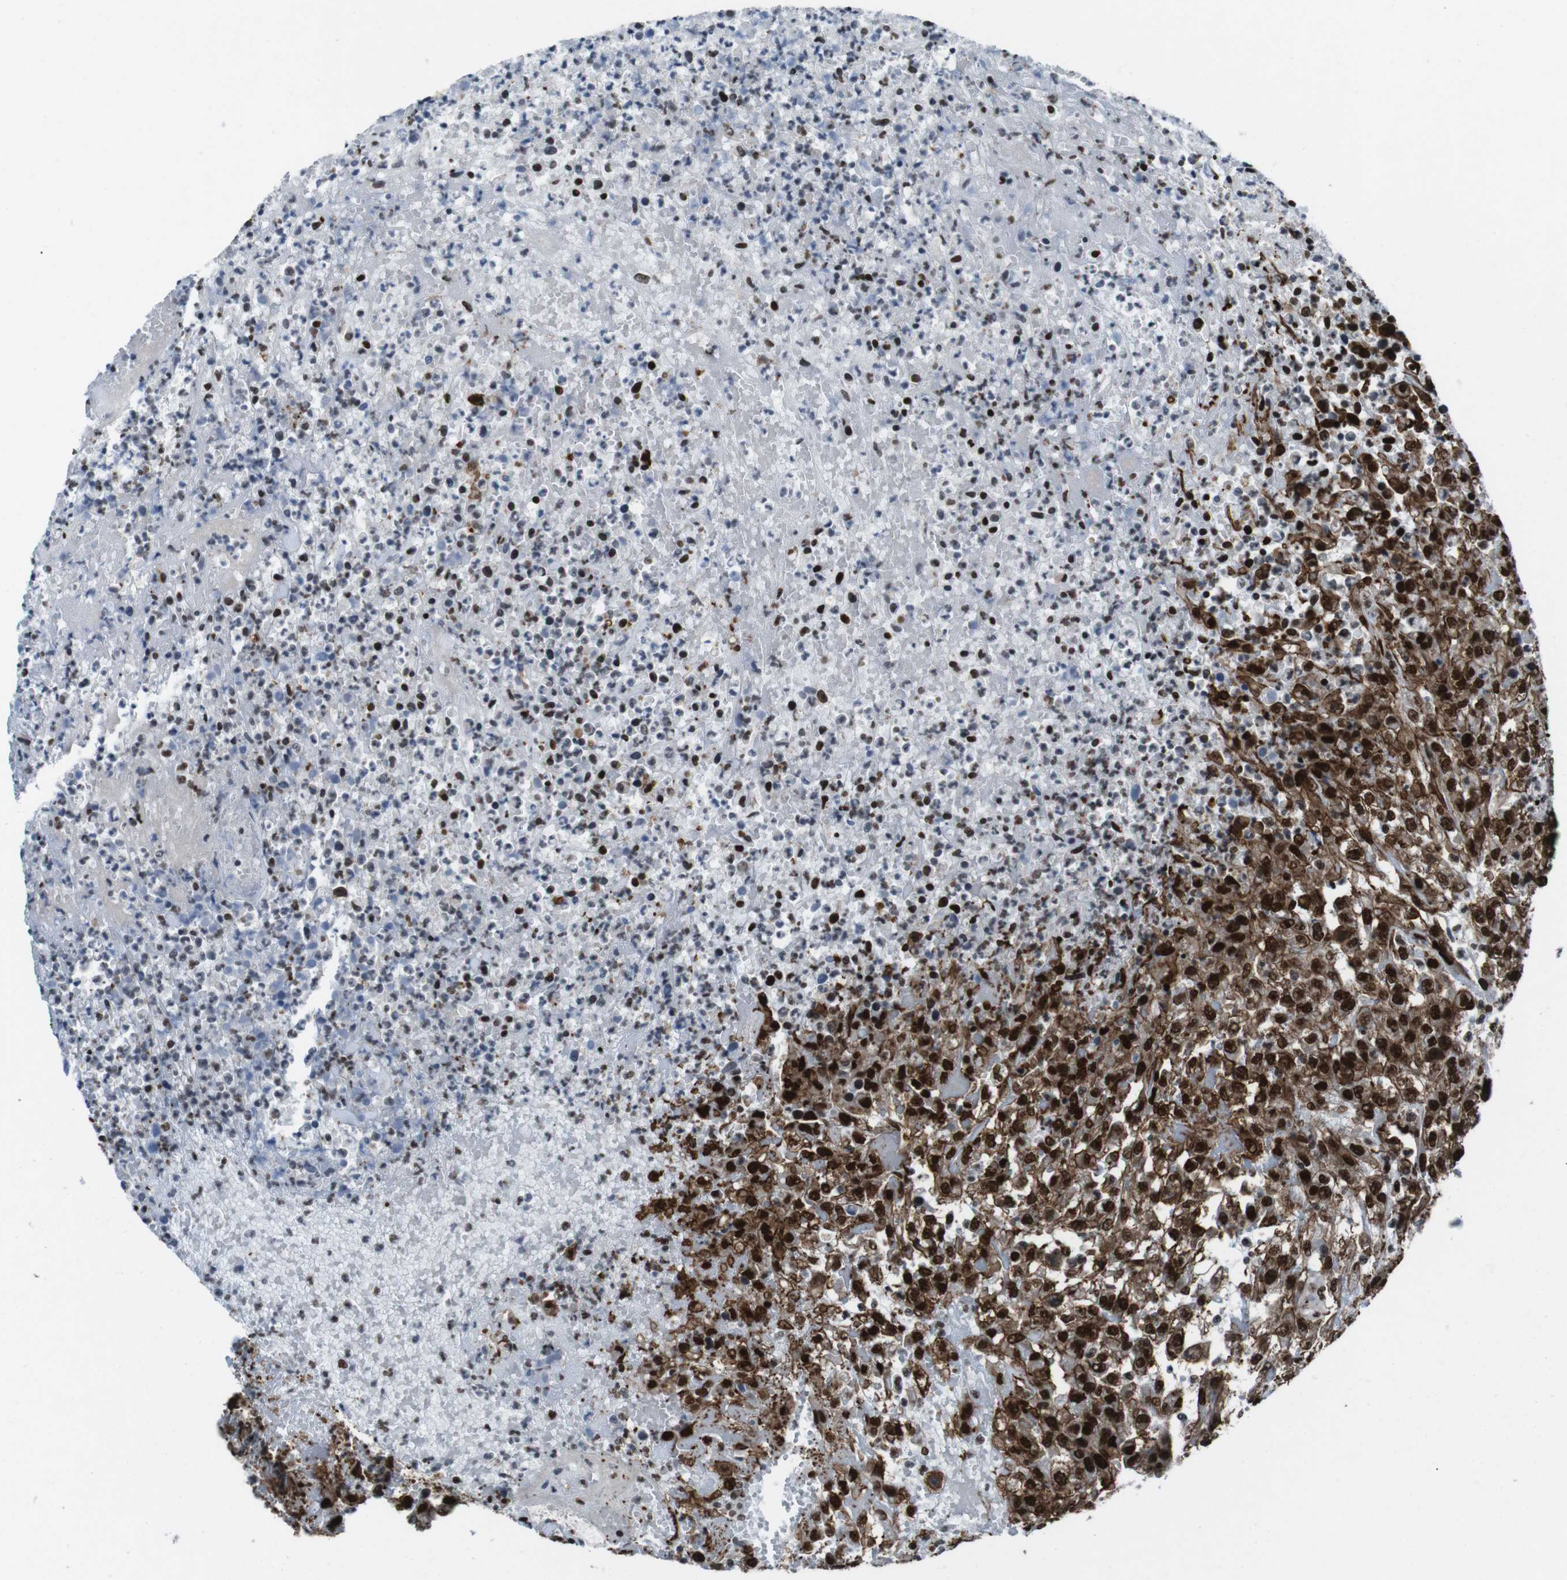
{"staining": {"intensity": "strong", "quantity": ">75%", "location": "cytoplasmic/membranous,nuclear"}, "tissue": "urothelial cancer", "cell_type": "Tumor cells", "image_type": "cancer", "snomed": [{"axis": "morphology", "description": "Urothelial carcinoma, High grade"}, {"axis": "topography", "description": "Urinary bladder"}], "caption": "Strong cytoplasmic/membranous and nuclear staining is seen in about >75% of tumor cells in urothelial carcinoma (high-grade).", "gene": "HNRNPU", "patient": {"sex": "male", "age": 46}}